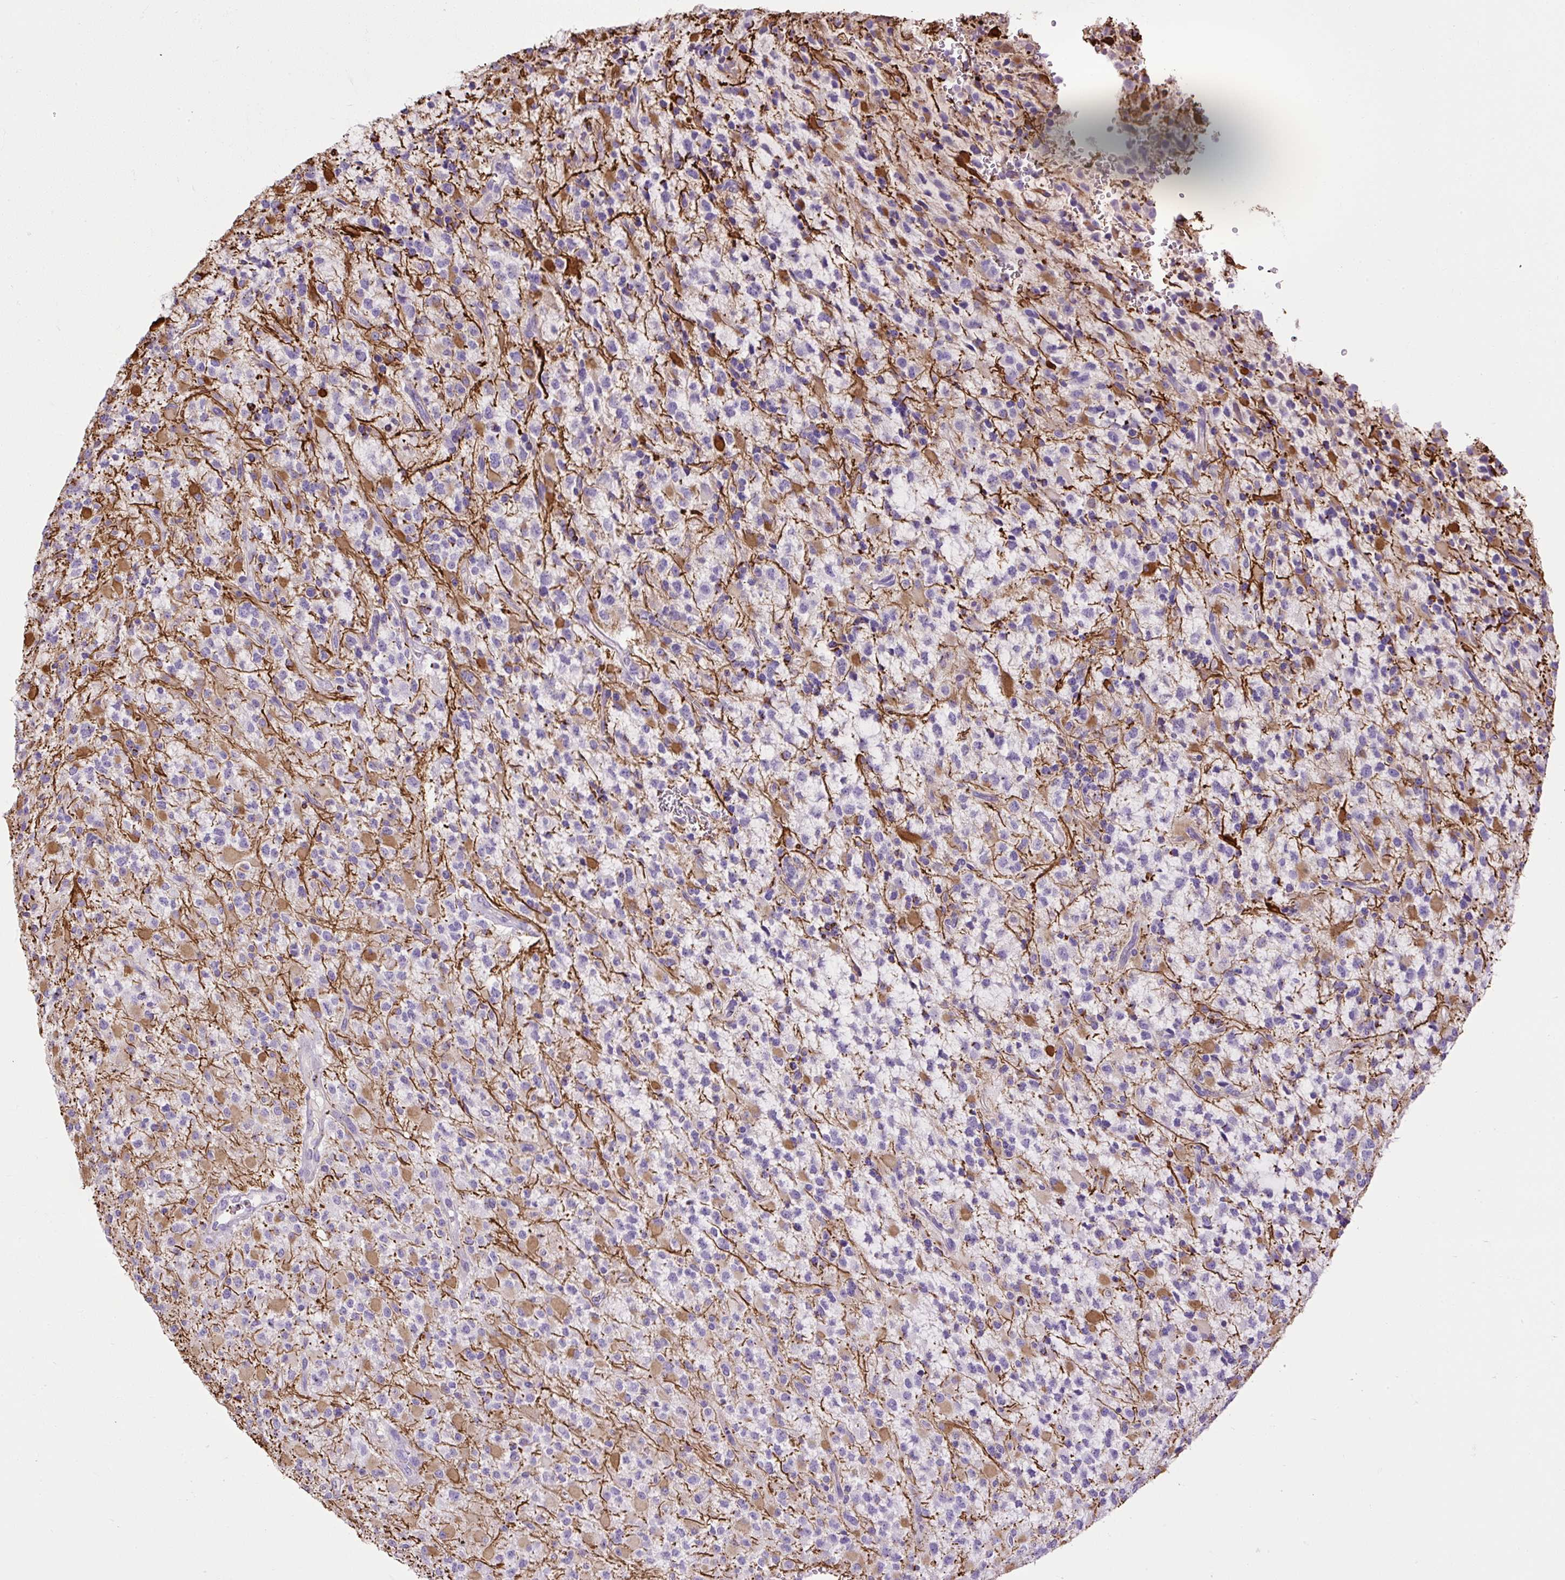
{"staining": {"intensity": "moderate", "quantity": "<25%", "location": "cytoplasmic/membranous"}, "tissue": "glioma", "cell_type": "Tumor cells", "image_type": "cancer", "snomed": [{"axis": "morphology", "description": "Glioma, malignant, High grade"}, {"axis": "topography", "description": "Brain"}], "caption": "Malignant glioma (high-grade) stained for a protein displays moderate cytoplasmic/membranous positivity in tumor cells.", "gene": "VWA7", "patient": {"sex": "male", "age": 34}}